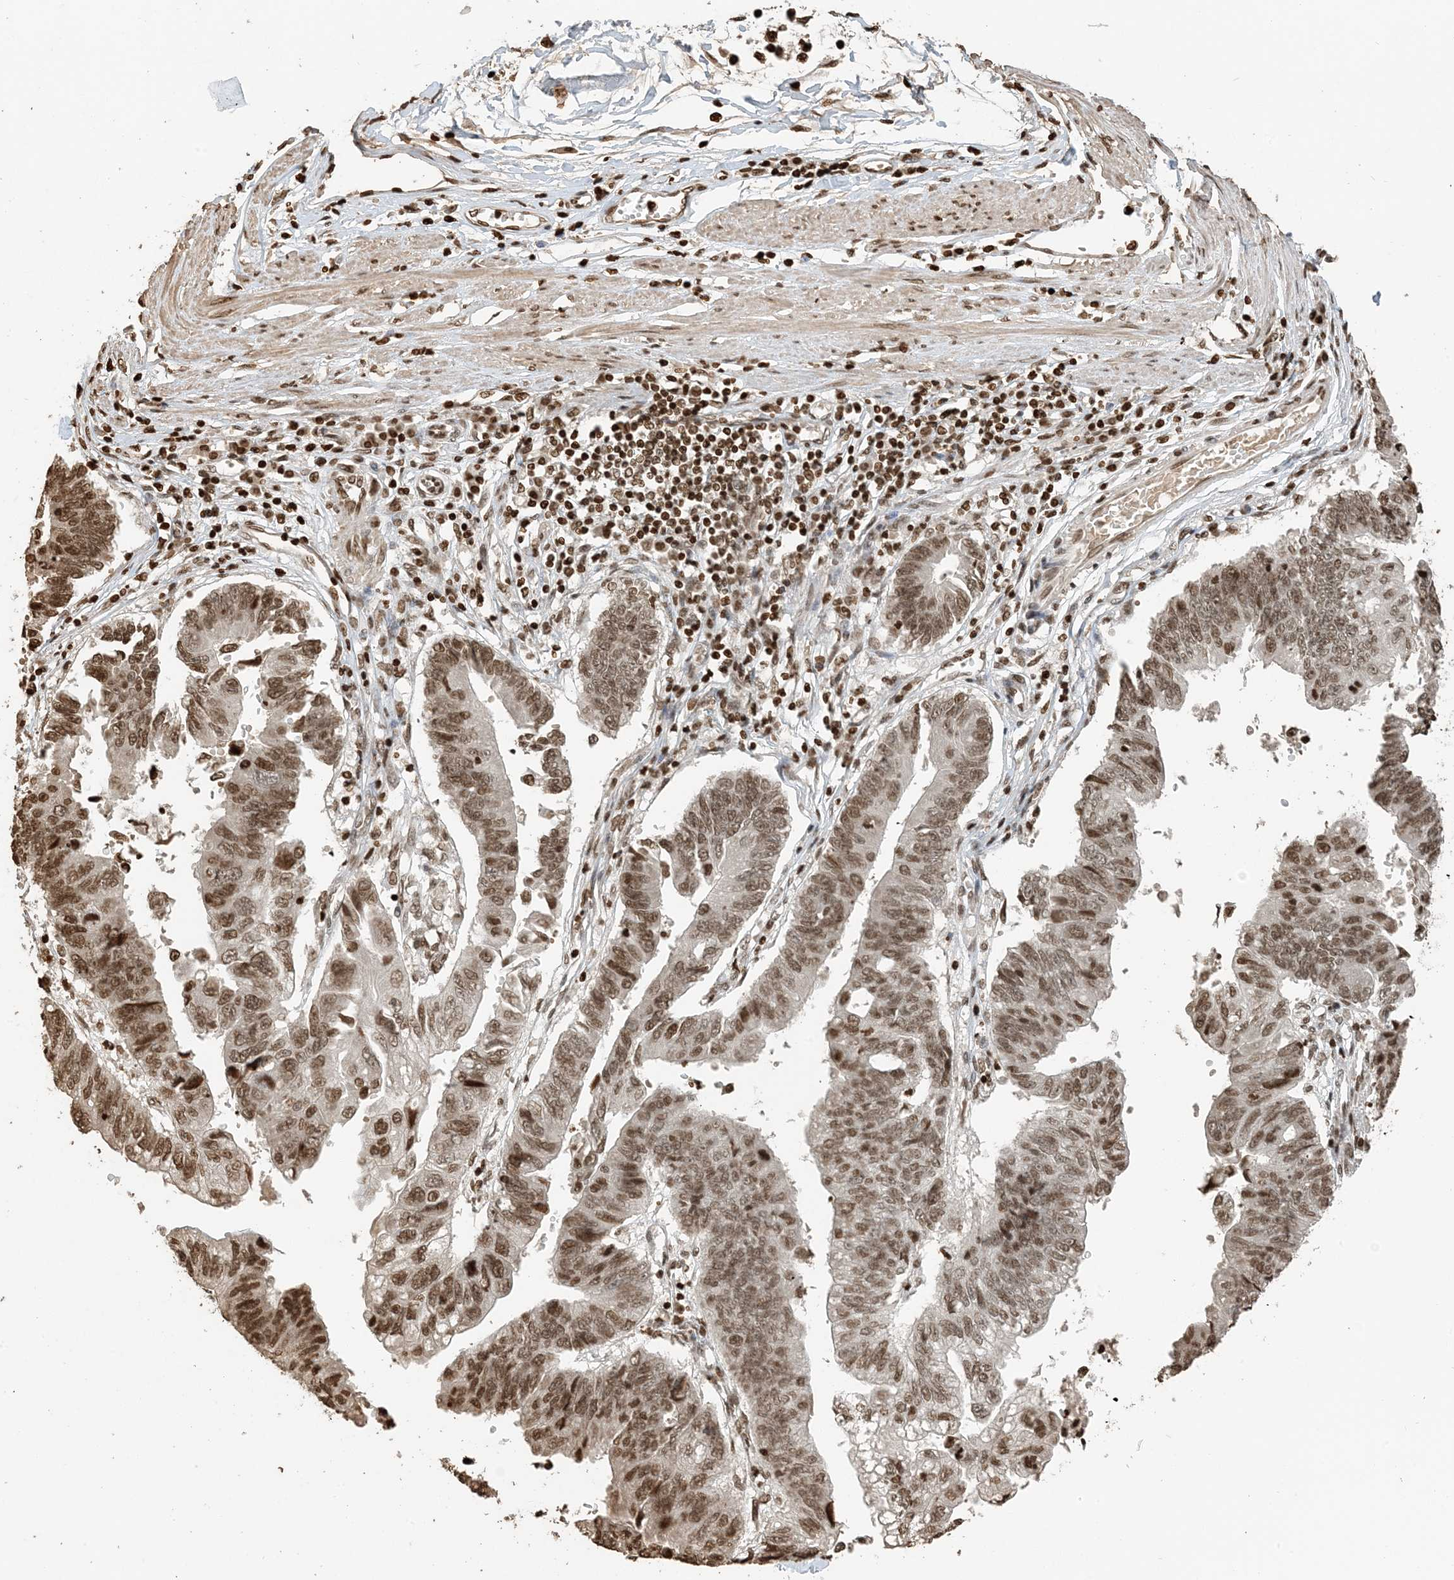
{"staining": {"intensity": "moderate", "quantity": ">75%", "location": "nuclear"}, "tissue": "stomach cancer", "cell_type": "Tumor cells", "image_type": "cancer", "snomed": [{"axis": "morphology", "description": "Adenocarcinoma, NOS"}, {"axis": "topography", "description": "Stomach"}], "caption": "Stomach cancer (adenocarcinoma) was stained to show a protein in brown. There is medium levels of moderate nuclear expression in about >75% of tumor cells.", "gene": "H3-3B", "patient": {"sex": "male", "age": 59}}